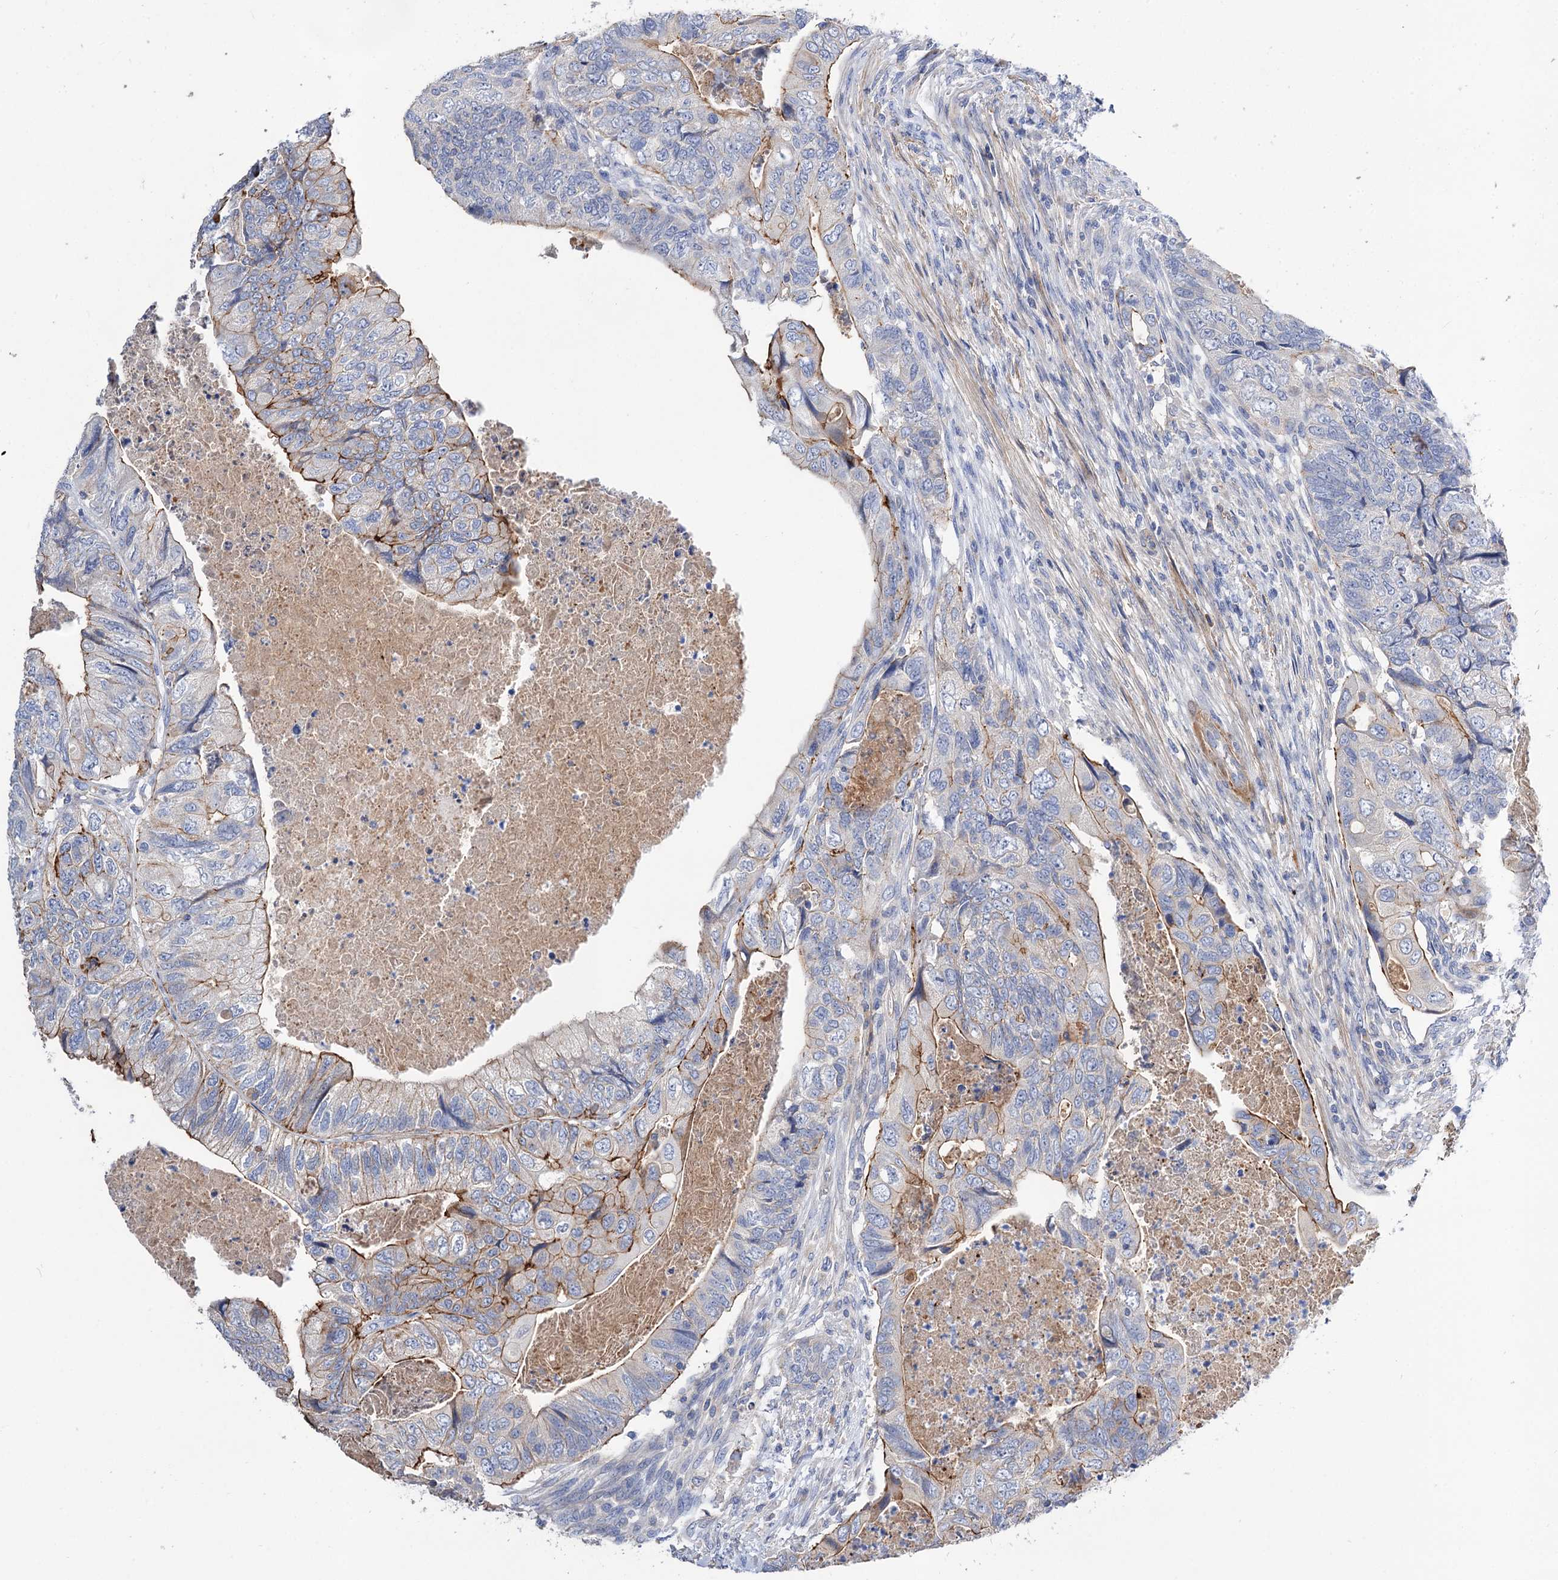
{"staining": {"intensity": "moderate", "quantity": "<25%", "location": "cytoplasmic/membranous"}, "tissue": "colorectal cancer", "cell_type": "Tumor cells", "image_type": "cancer", "snomed": [{"axis": "morphology", "description": "Adenocarcinoma, NOS"}, {"axis": "topography", "description": "Rectum"}], "caption": "This histopathology image demonstrates immunohistochemistry (IHC) staining of human colorectal cancer (adenocarcinoma), with low moderate cytoplasmic/membranous positivity in approximately <25% of tumor cells.", "gene": "NUDCD2", "patient": {"sex": "male", "age": 63}}